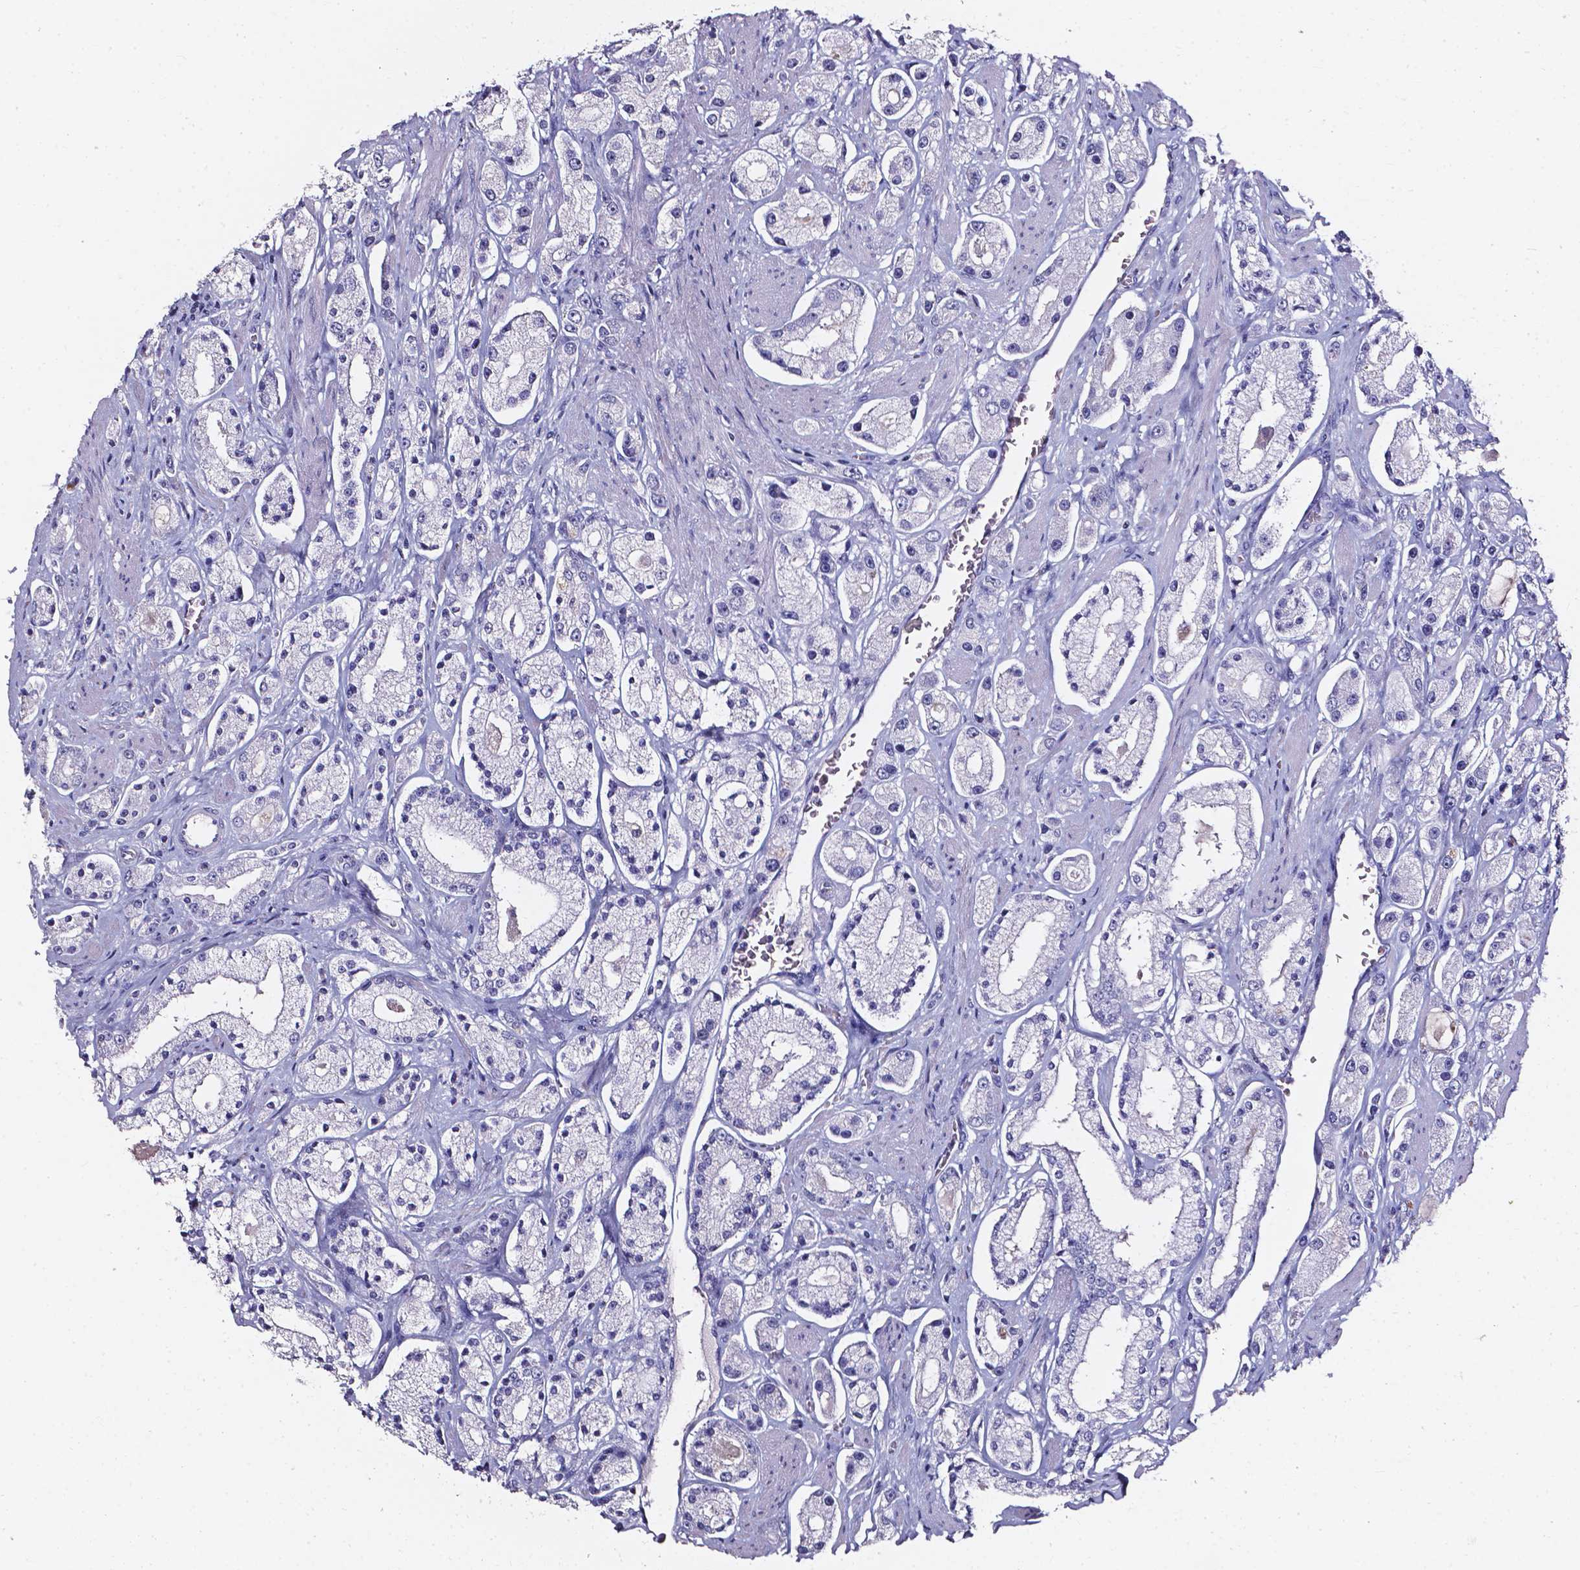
{"staining": {"intensity": "negative", "quantity": "none", "location": "none"}, "tissue": "prostate cancer", "cell_type": "Tumor cells", "image_type": "cancer", "snomed": [{"axis": "morphology", "description": "Adenocarcinoma, High grade"}, {"axis": "topography", "description": "Prostate"}], "caption": "The photomicrograph shows no staining of tumor cells in prostate high-grade adenocarcinoma. (DAB immunohistochemistry (IHC) with hematoxylin counter stain).", "gene": "AKR1B10", "patient": {"sex": "male", "age": 67}}